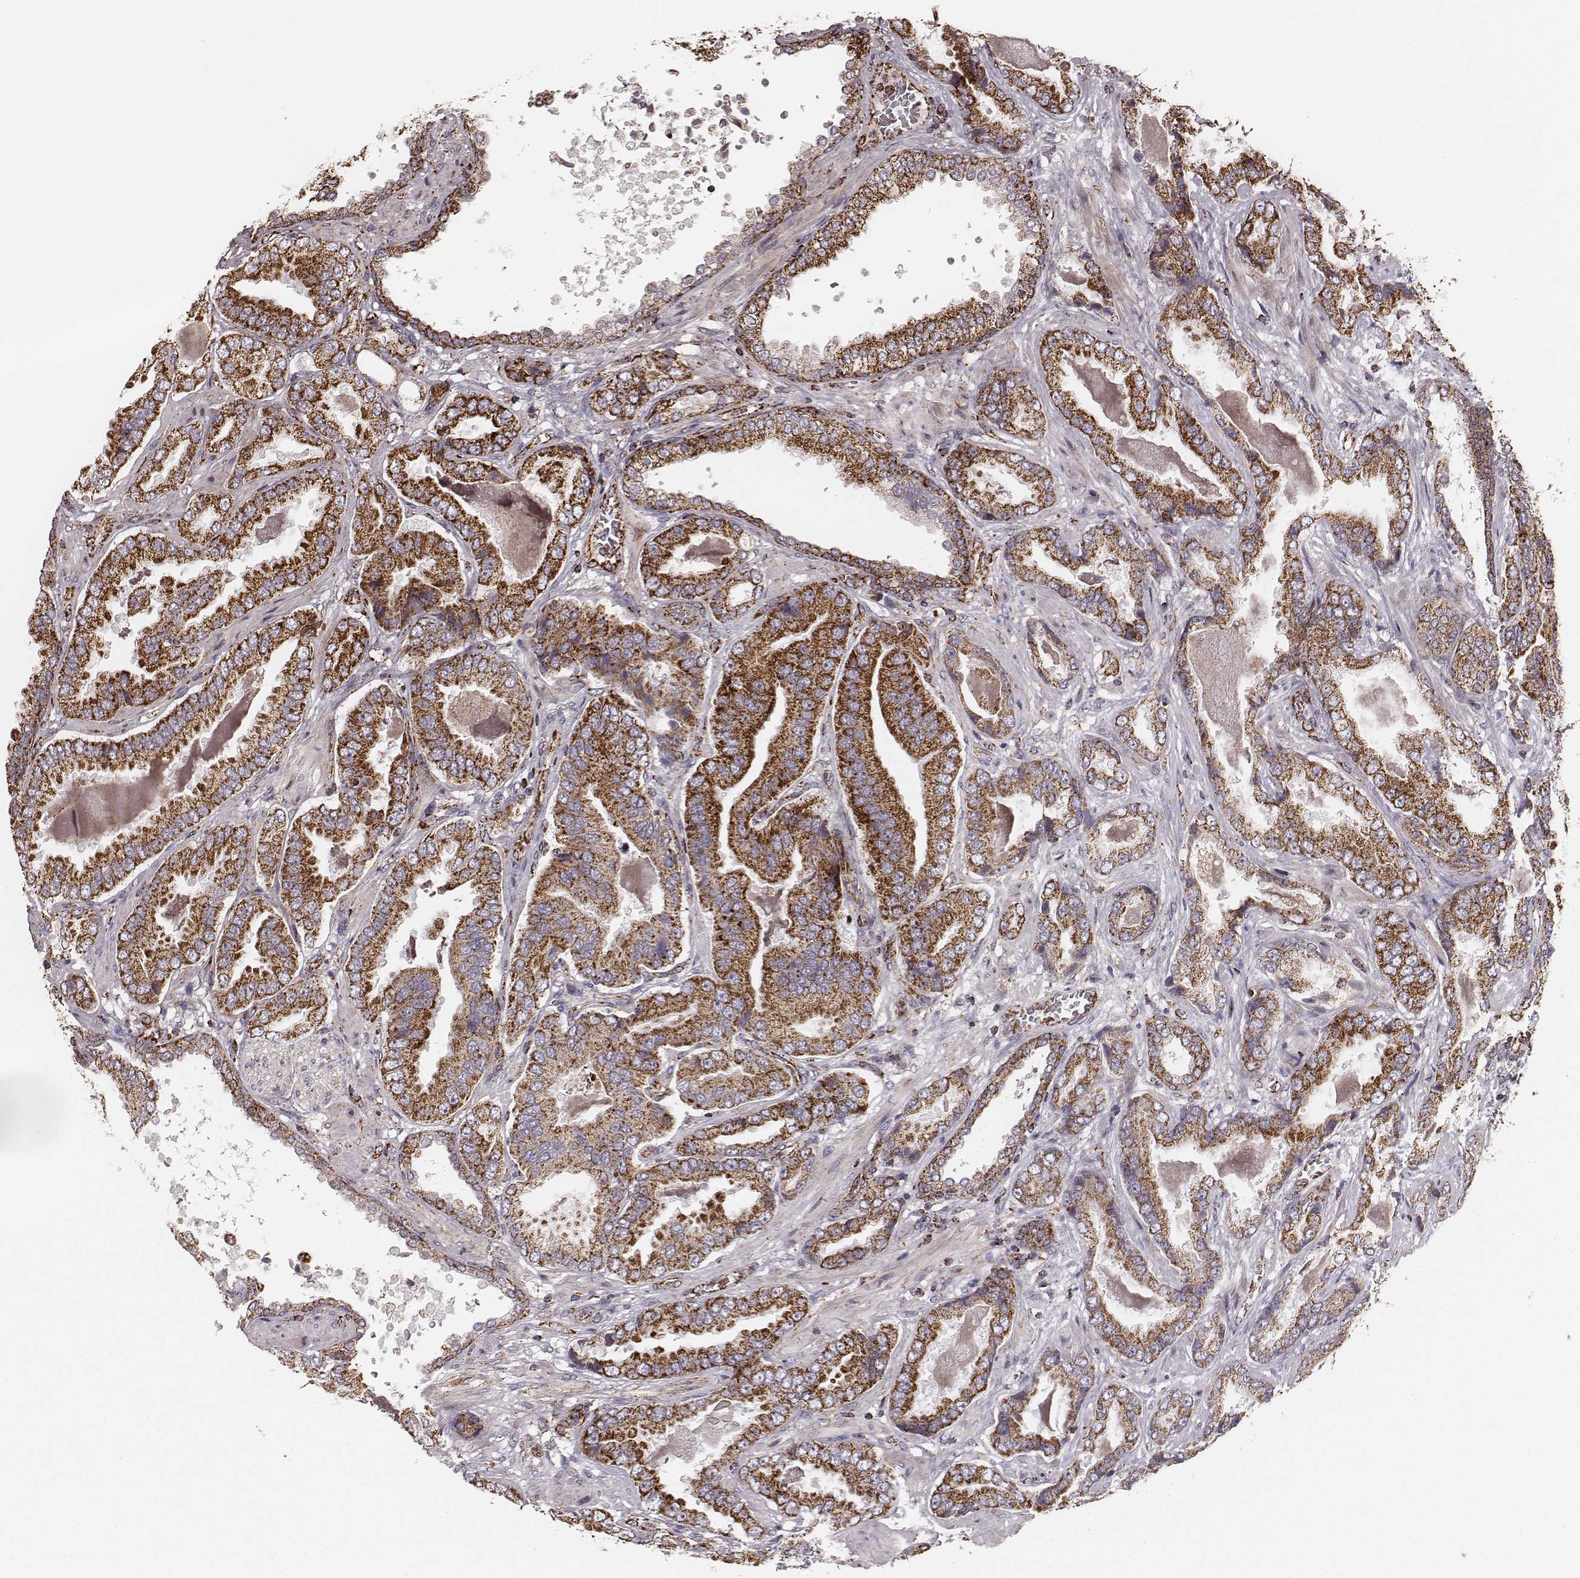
{"staining": {"intensity": "strong", "quantity": ">75%", "location": "cytoplasmic/membranous"}, "tissue": "prostate cancer", "cell_type": "Tumor cells", "image_type": "cancer", "snomed": [{"axis": "morphology", "description": "Adenocarcinoma, NOS"}, {"axis": "topography", "description": "Prostate"}], "caption": "Prostate adenocarcinoma stained with DAB immunohistochemistry exhibits high levels of strong cytoplasmic/membranous staining in about >75% of tumor cells.", "gene": "TUFM", "patient": {"sex": "male", "age": 64}}